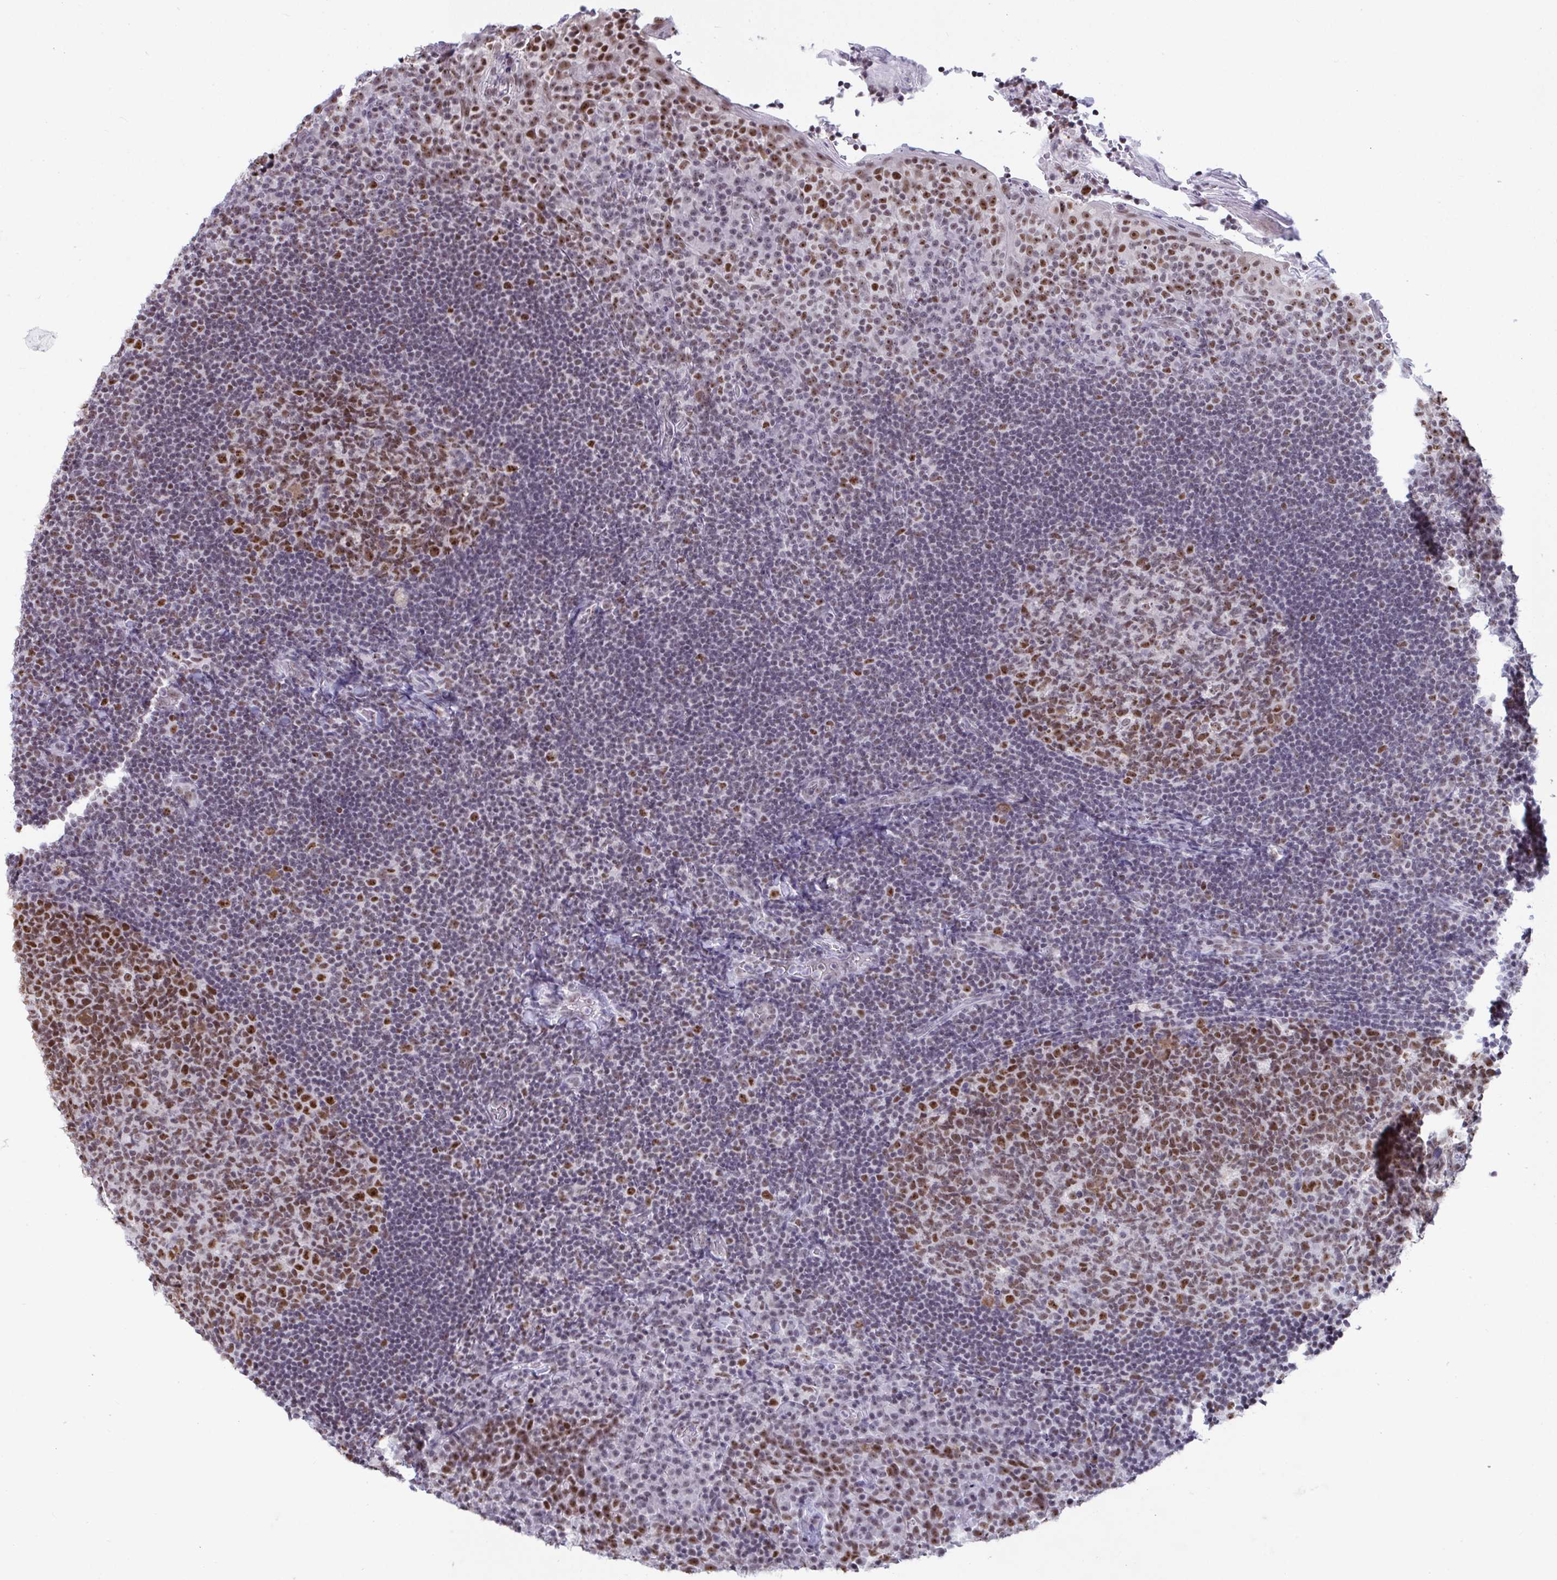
{"staining": {"intensity": "moderate", "quantity": ">75%", "location": "nuclear"}, "tissue": "tonsil", "cell_type": "Germinal center cells", "image_type": "normal", "snomed": [{"axis": "morphology", "description": "Normal tissue, NOS"}, {"axis": "topography", "description": "Tonsil"}], "caption": "Moderate nuclear protein expression is identified in about >75% of germinal center cells in tonsil. The protein of interest is shown in brown color, while the nuclei are stained blue.", "gene": "SUPT16H", "patient": {"sex": "male", "age": 17}}